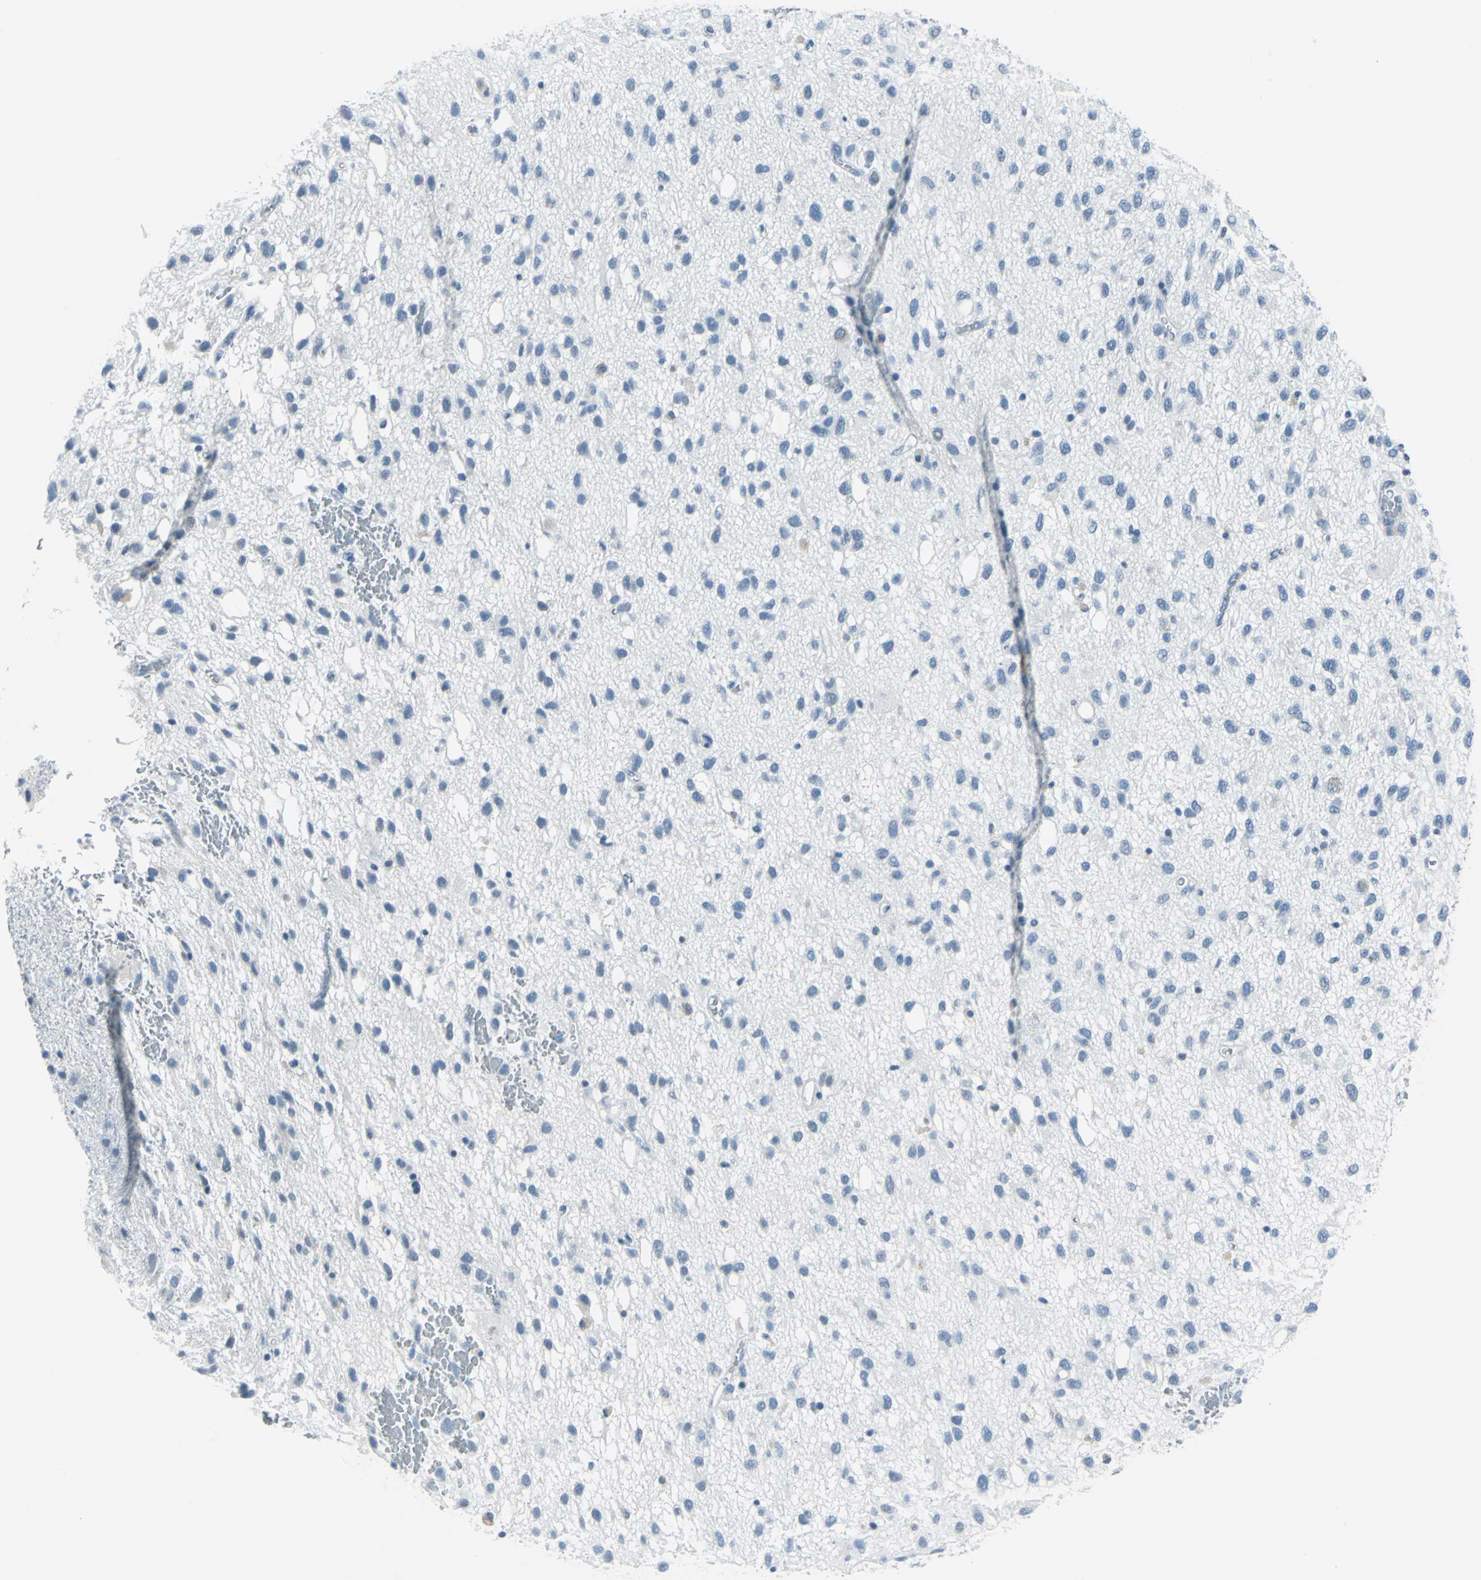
{"staining": {"intensity": "negative", "quantity": "none", "location": "none"}, "tissue": "glioma", "cell_type": "Tumor cells", "image_type": "cancer", "snomed": [{"axis": "morphology", "description": "Glioma, malignant, Low grade"}, {"axis": "topography", "description": "Brain"}], "caption": "Tumor cells are negative for protein expression in human glioma. (Brightfield microscopy of DAB (3,3'-diaminobenzidine) IHC at high magnification).", "gene": "DNAI2", "patient": {"sex": "male", "age": 77}}